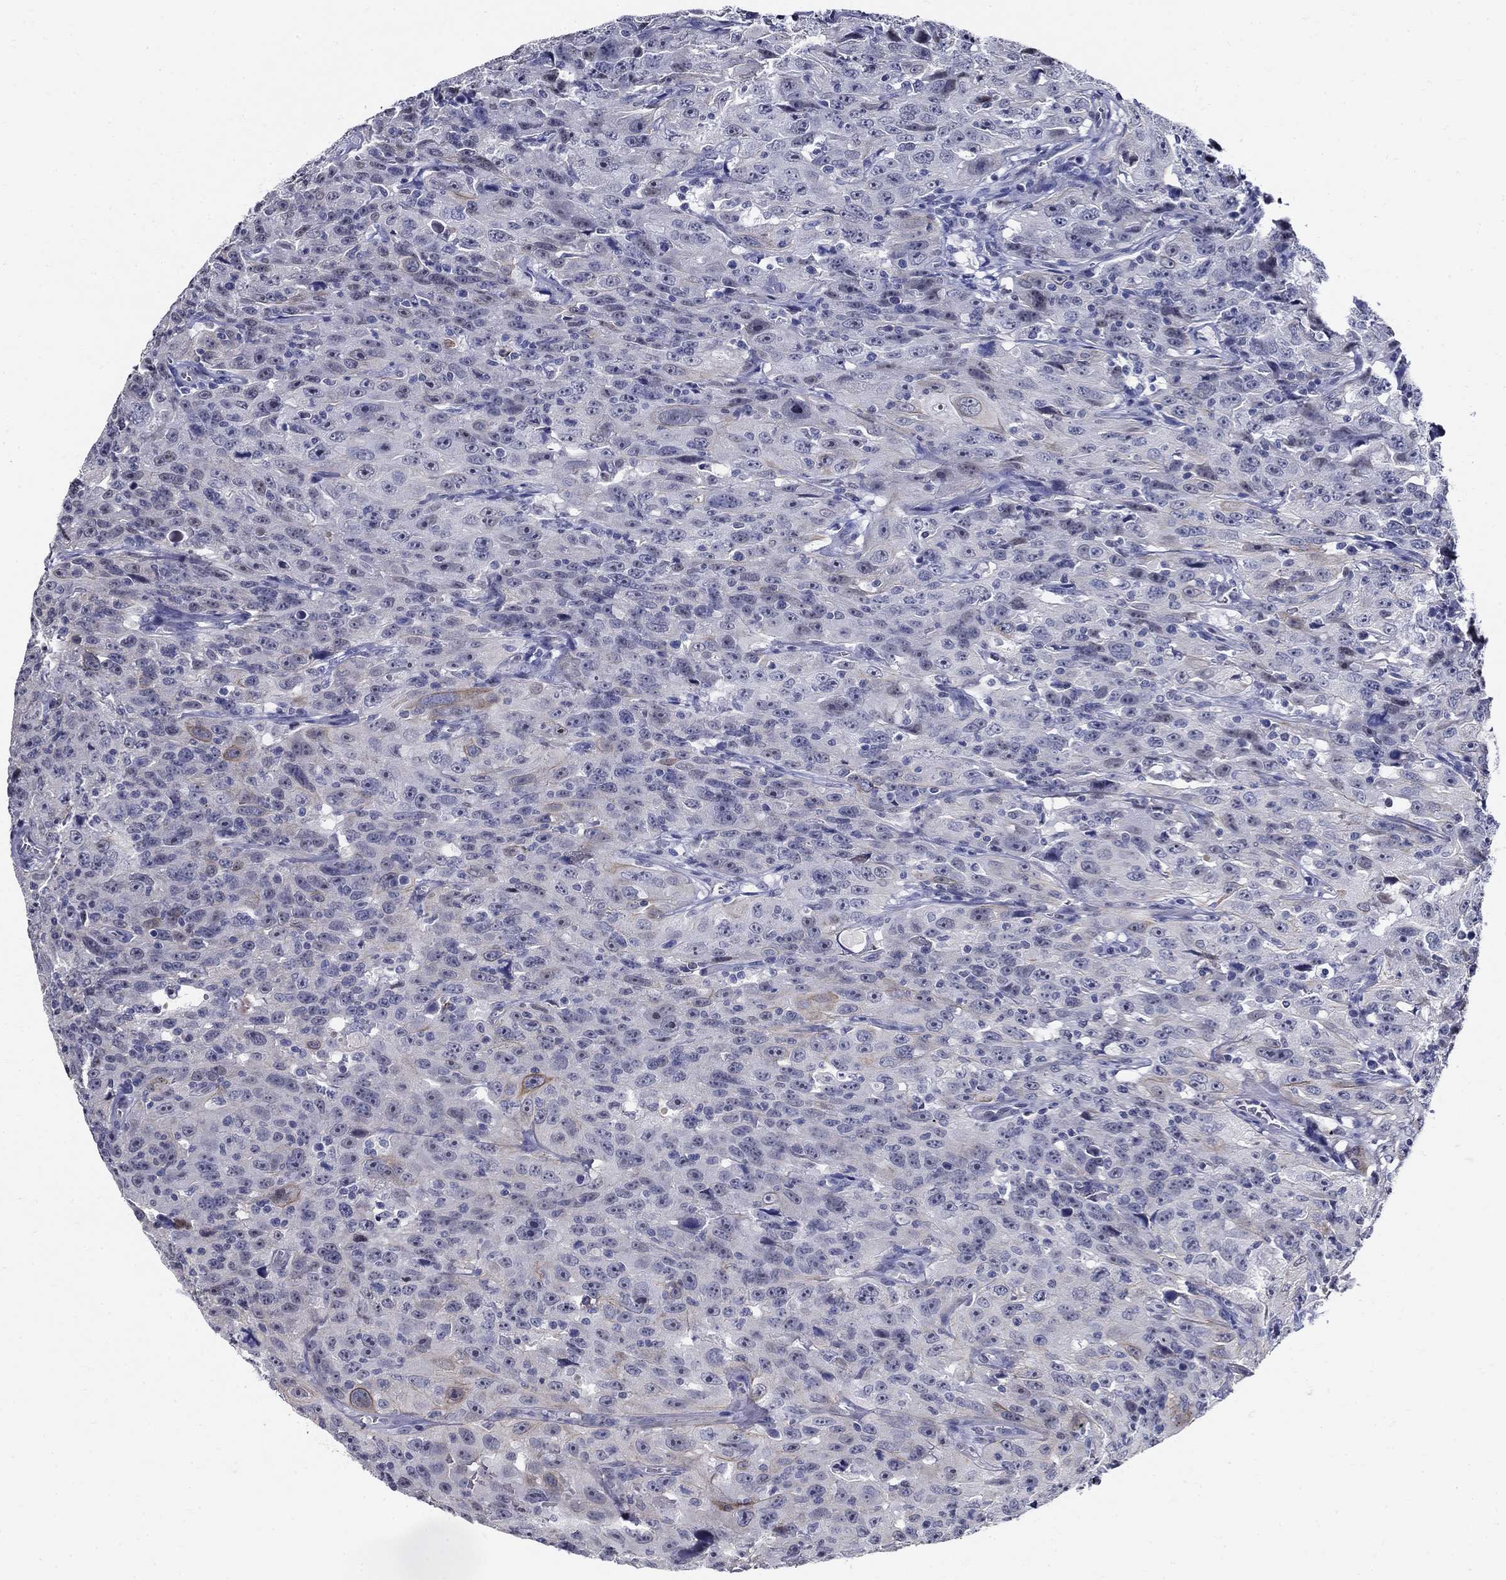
{"staining": {"intensity": "negative", "quantity": "none", "location": "none"}, "tissue": "urothelial cancer", "cell_type": "Tumor cells", "image_type": "cancer", "snomed": [{"axis": "morphology", "description": "Urothelial carcinoma, NOS"}, {"axis": "morphology", "description": "Urothelial carcinoma, High grade"}, {"axis": "topography", "description": "Urinary bladder"}], "caption": "Histopathology image shows no protein expression in tumor cells of urothelial carcinoma (high-grade) tissue.", "gene": "GUCA1A", "patient": {"sex": "female", "age": 73}}